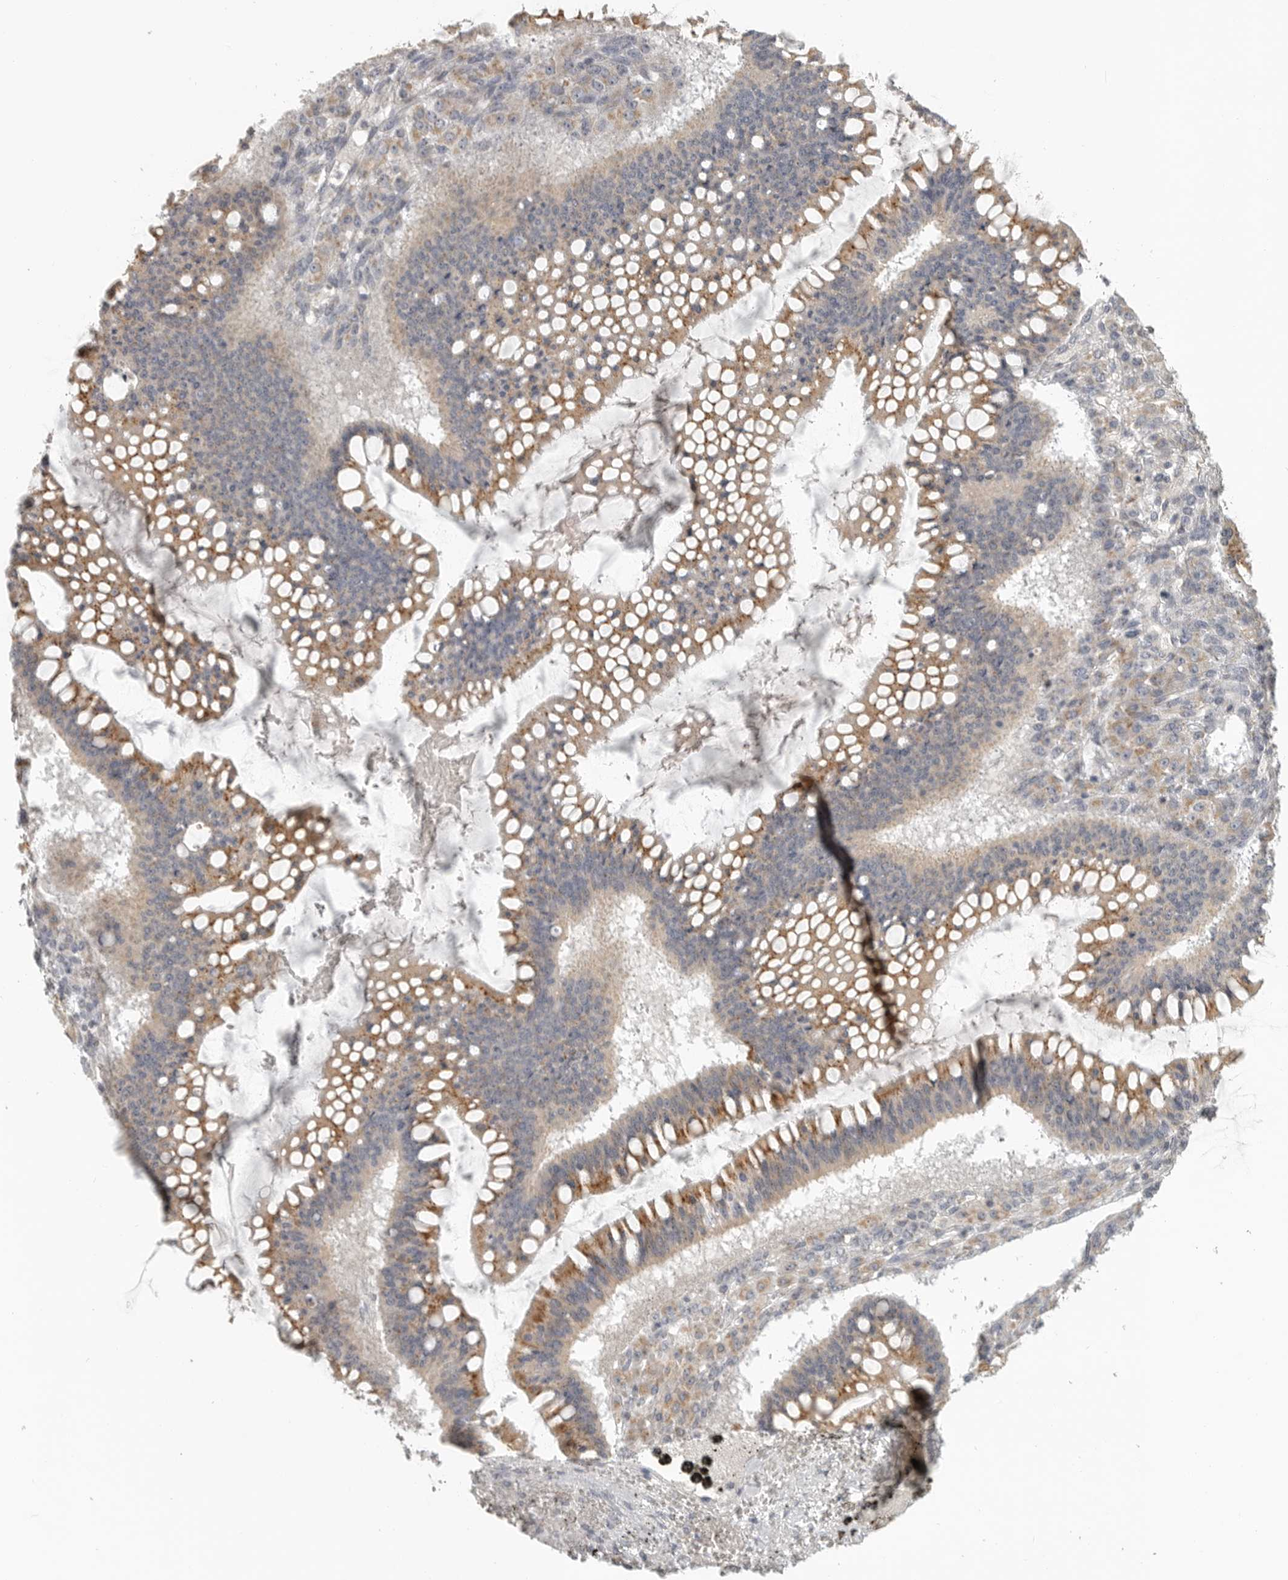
{"staining": {"intensity": "moderate", "quantity": ">75%", "location": "cytoplasmic/membranous"}, "tissue": "ovarian cancer", "cell_type": "Tumor cells", "image_type": "cancer", "snomed": [{"axis": "morphology", "description": "Cystadenocarcinoma, mucinous, NOS"}, {"axis": "topography", "description": "Ovary"}], "caption": "This is an image of immunohistochemistry (IHC) staining of ovarian cancer (mucinous cystadenocarcinoma), which shows moderate expression in the cytoplasmic/membranous of tumor cells.", "gene": "RXFP3", "patient": {"sex": "female", "age": 73}}